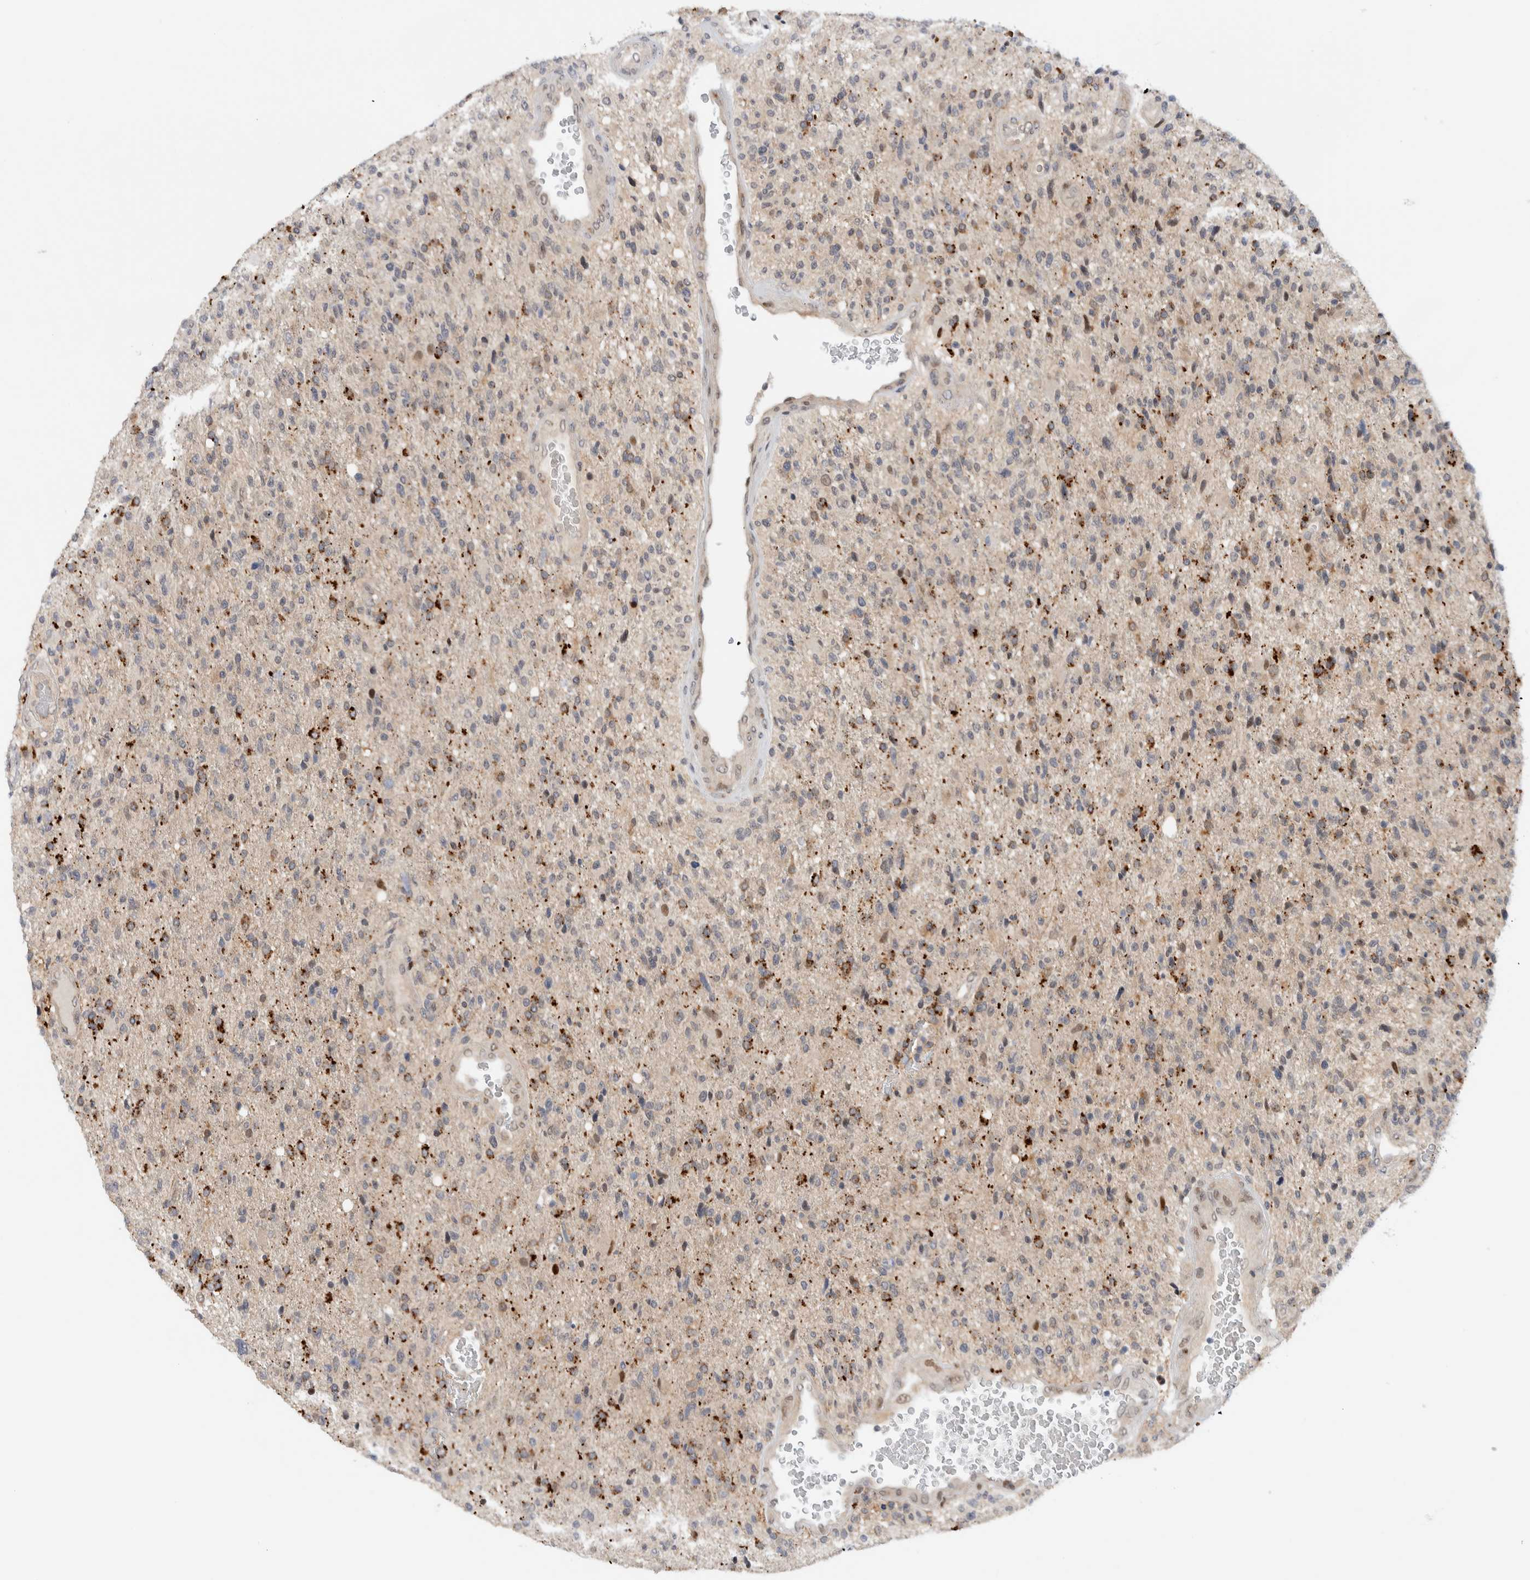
{"staining": {"intensity": "weak", "quantity": "<25%", "location": "cytoplasmic/membranous"}, "tissue": "glioma", "cell_type": "Tumor cells", "image_type": "cancer", "snomed": [{"axis": "morphology", "description": "Glioma, malignant, High grade"}, {"axis": "topography", "description": "Brain"}], "caption": "DAB immunohistochemical staining of malignant glioma (high-grade) exhibits no significant positivity in tumor cells. Brightfield microscopy of immunohistochemistry (IHC) stained with DAB (brown) and hematoxylin (blue), captured at high magnification.", "gene": "NCR3LG1", "patient": {"sex": "male", "age": 72}}